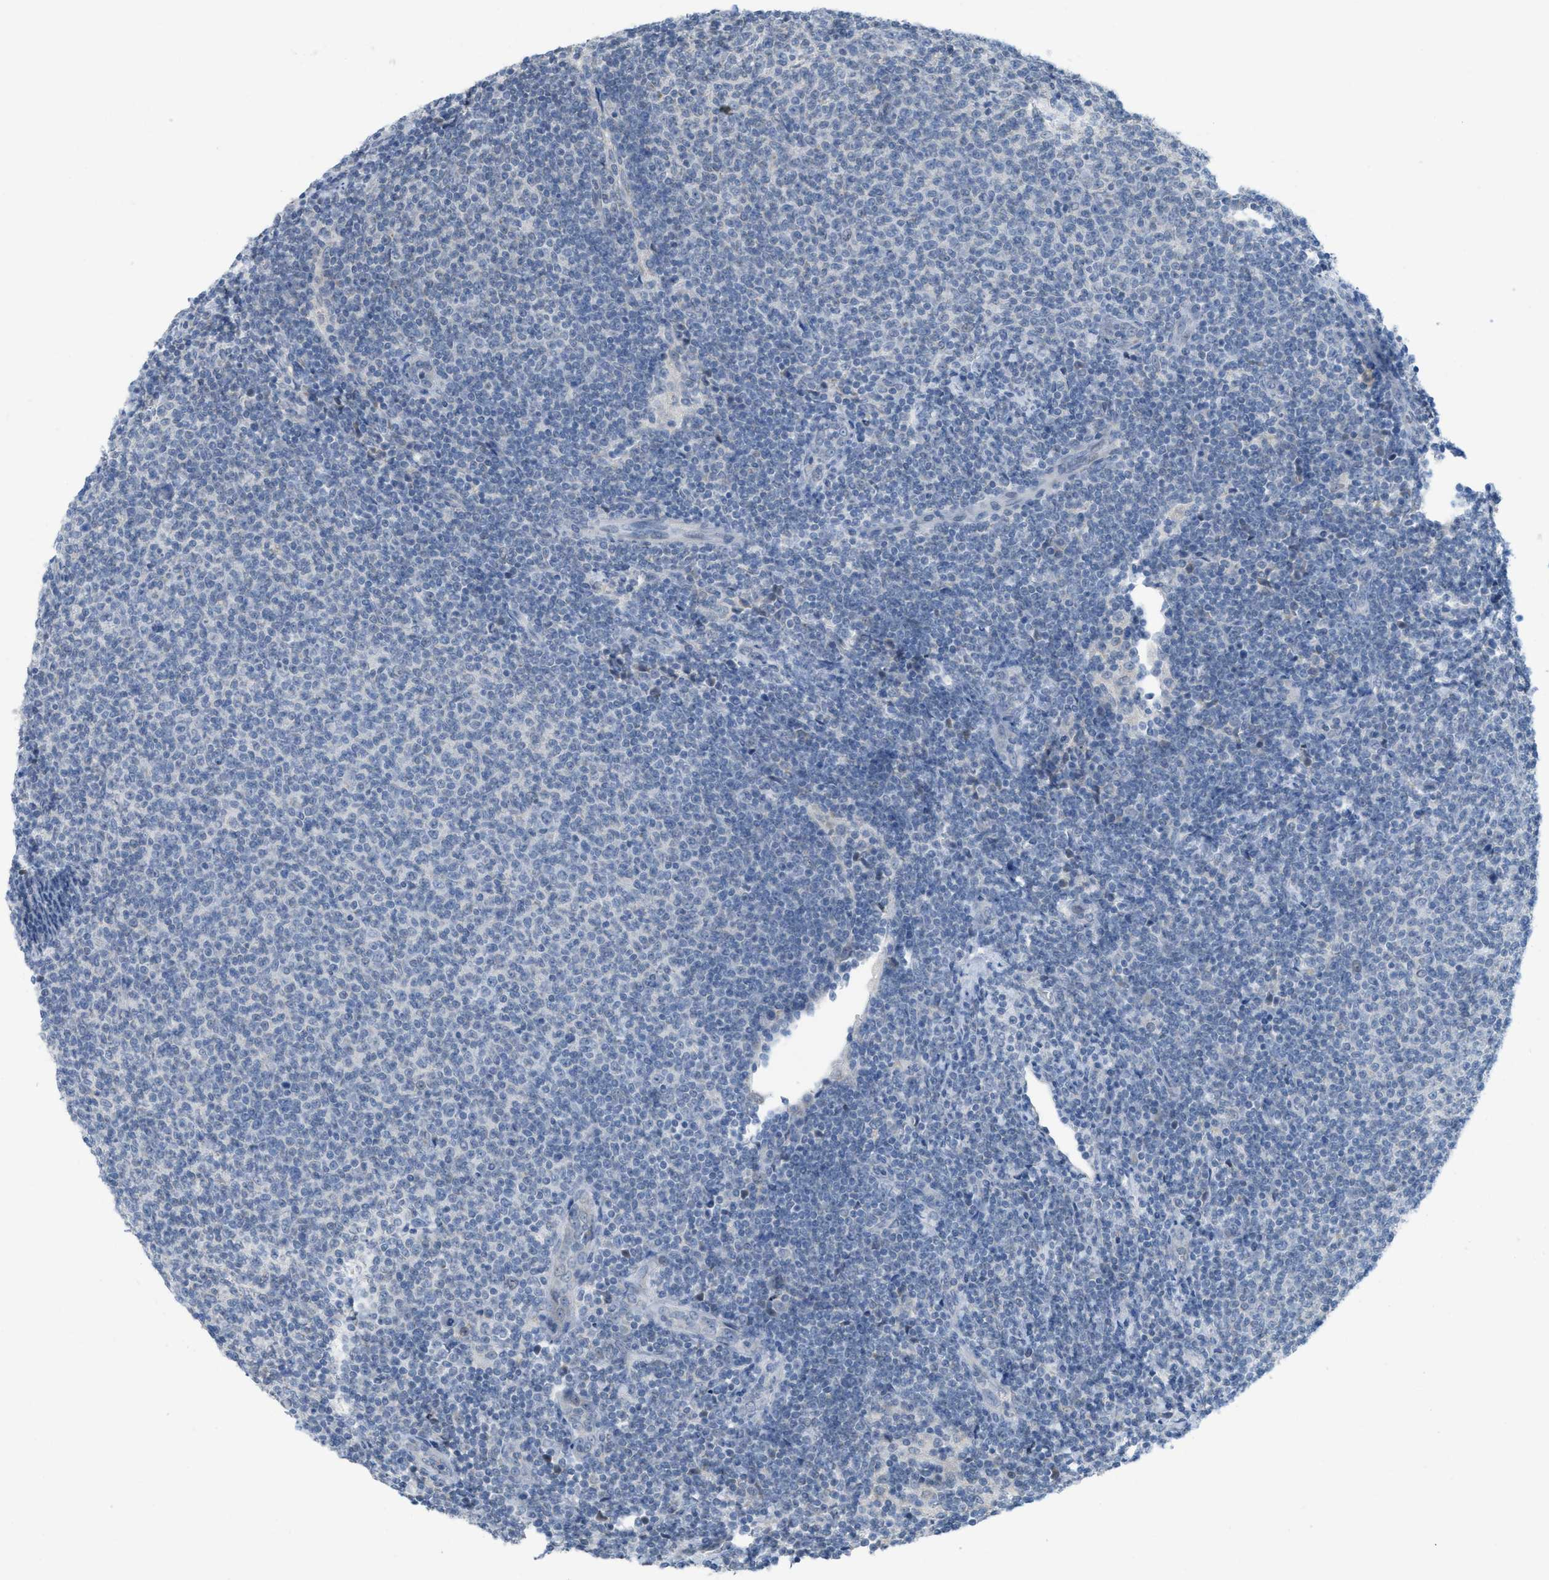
{"staining": {"intensity": "negative", "quantity": "none", "location": "none"}, "tissue": "lymphoma", "cell_type": "Tumor cells", "image_type": "cancer", "snomed": [{"axis": "morphology", "description": "Malignant lymphoma, non-Hodgkin's type, Low grade"}, {"axis": "topography", "description": "Lymph node"}], "caption": "This is an immunohistochemistry histopathology image of lymphoma. There is no expression in tumor cells.", "gene": "TXNDC2", "patient": {"sex": "male", "age": 66}}